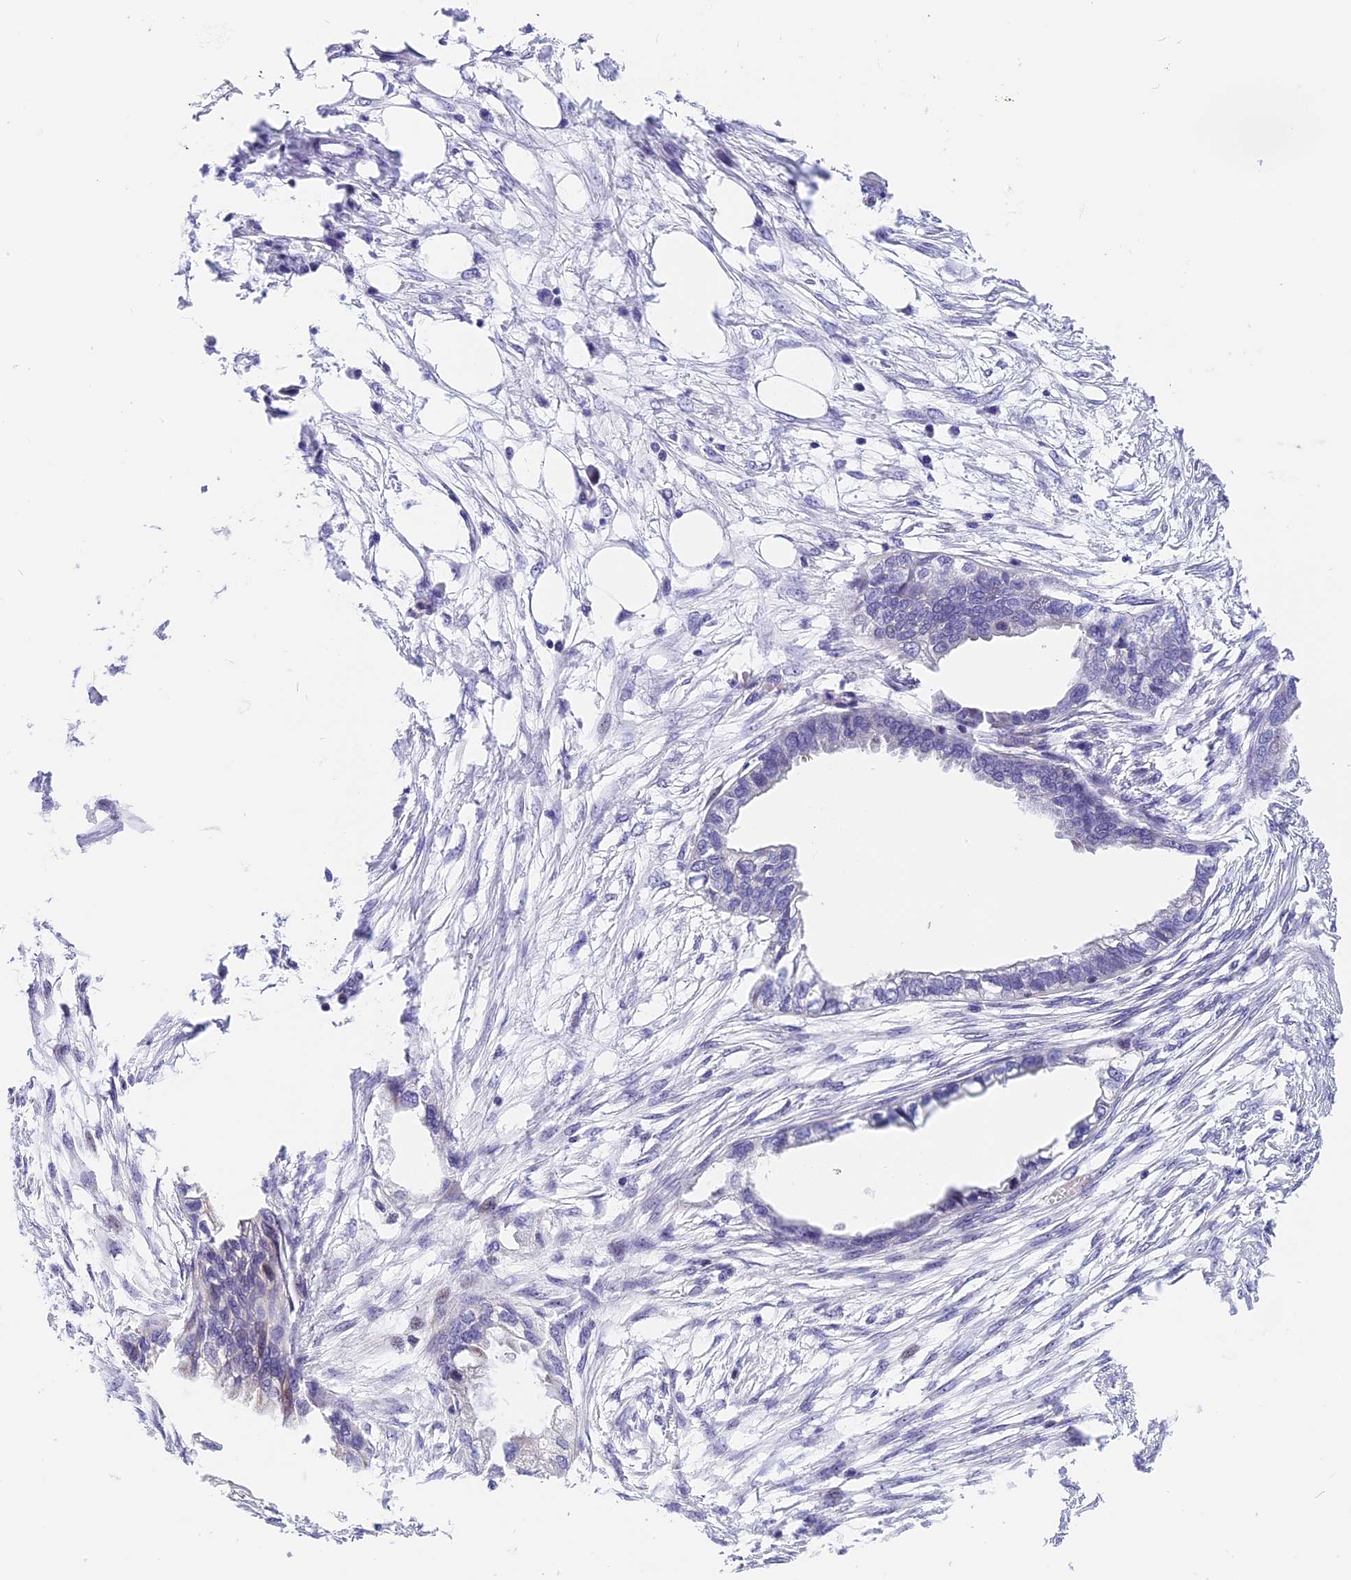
{"staining": {"intensity": "negative", "quantity": "none", "location": "none"}, "tissue": "endometrial cancer", "cell_type": "Tumor cells", "image_type": "cancer", "snomed": [{"axis": "morphology", "description": "Adenocarcinoma, NOS"}, {"axis": "morphology", "description": "Adenocarcinoma, metastatic, NOS"}, {"axis": "topography", "description": "Adipose tissue"}, {"axis": "topography", "description": "Endometrium"}], "caption": "Immunohistochemistry histopathology image of human endometrial adenocarcinoma stained for a protein (brown), which exhibits no expression in tumor cells.", "gene": "MIDN", "patient": {"sex": "female", "age": 67}}